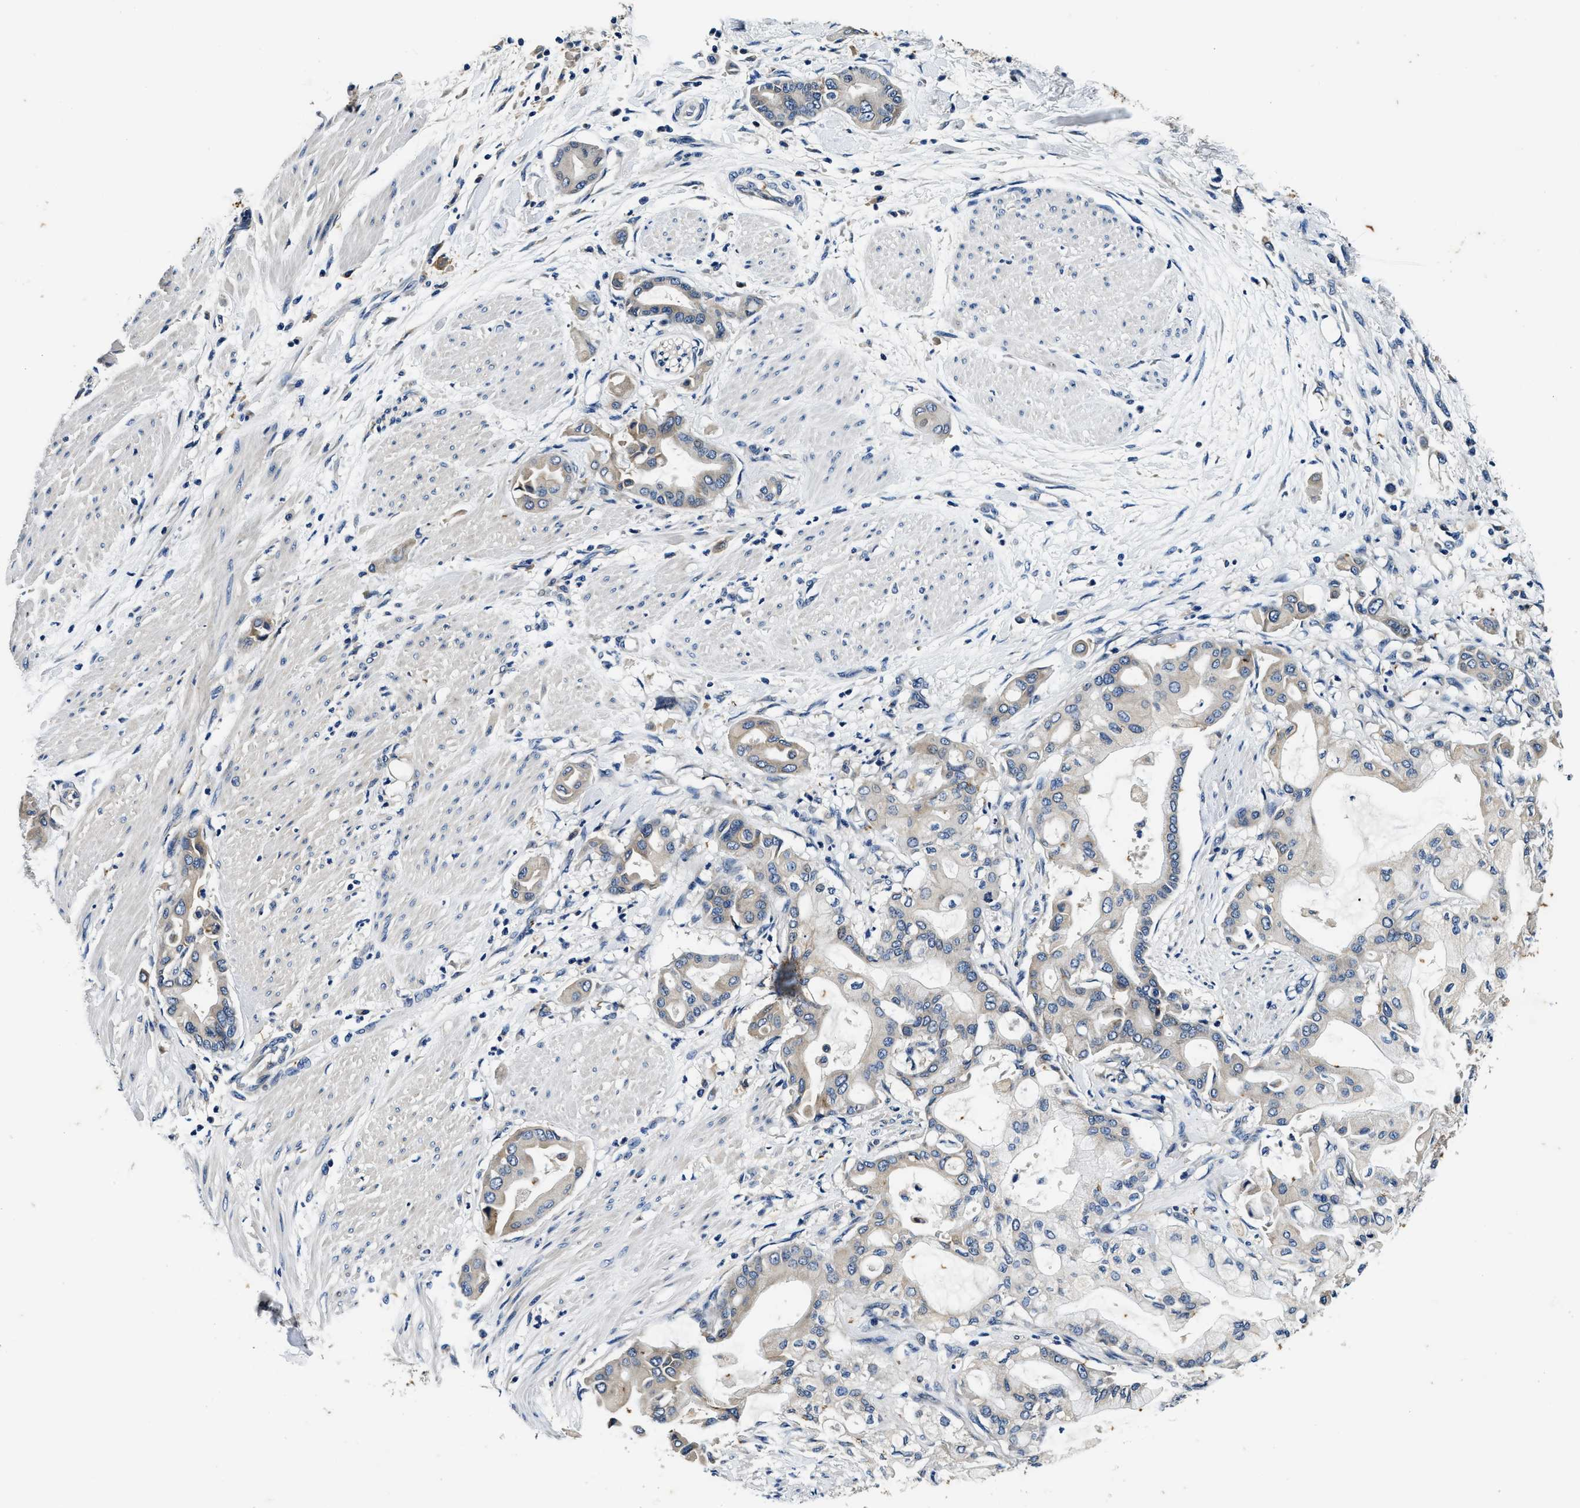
{"staining": {"intensity": "negative", "quantity": "none", "location": "none"}, "tissue": "pancreatic cancer", "cell_type": "Tumor cells", "image_type": "cancer", "snomed": [{"axis": "morphology", "description": "Adenocarcinoma, NOS"}, {"axis": "morphology", "description": "Adenocarcinoma, metastatic, NOS"}, {"axis": "topography", "description": "Lymph node"}, {"axis": "topography", "description": "Pancreas"}, {"axis": "topography", "description": "Duodenum"}], "caption": "Pancreatic metastatic adenocarcinoma was stained to show a protein in brown. There is no significant staining in tumor cells. (DAB (3,3'-diaminobenzidine) immunohistochemistry visualized using brightfield microscopy, high magnification).", "gene": "PI4KB", "patient": {"sex": "female", "age": 64}}